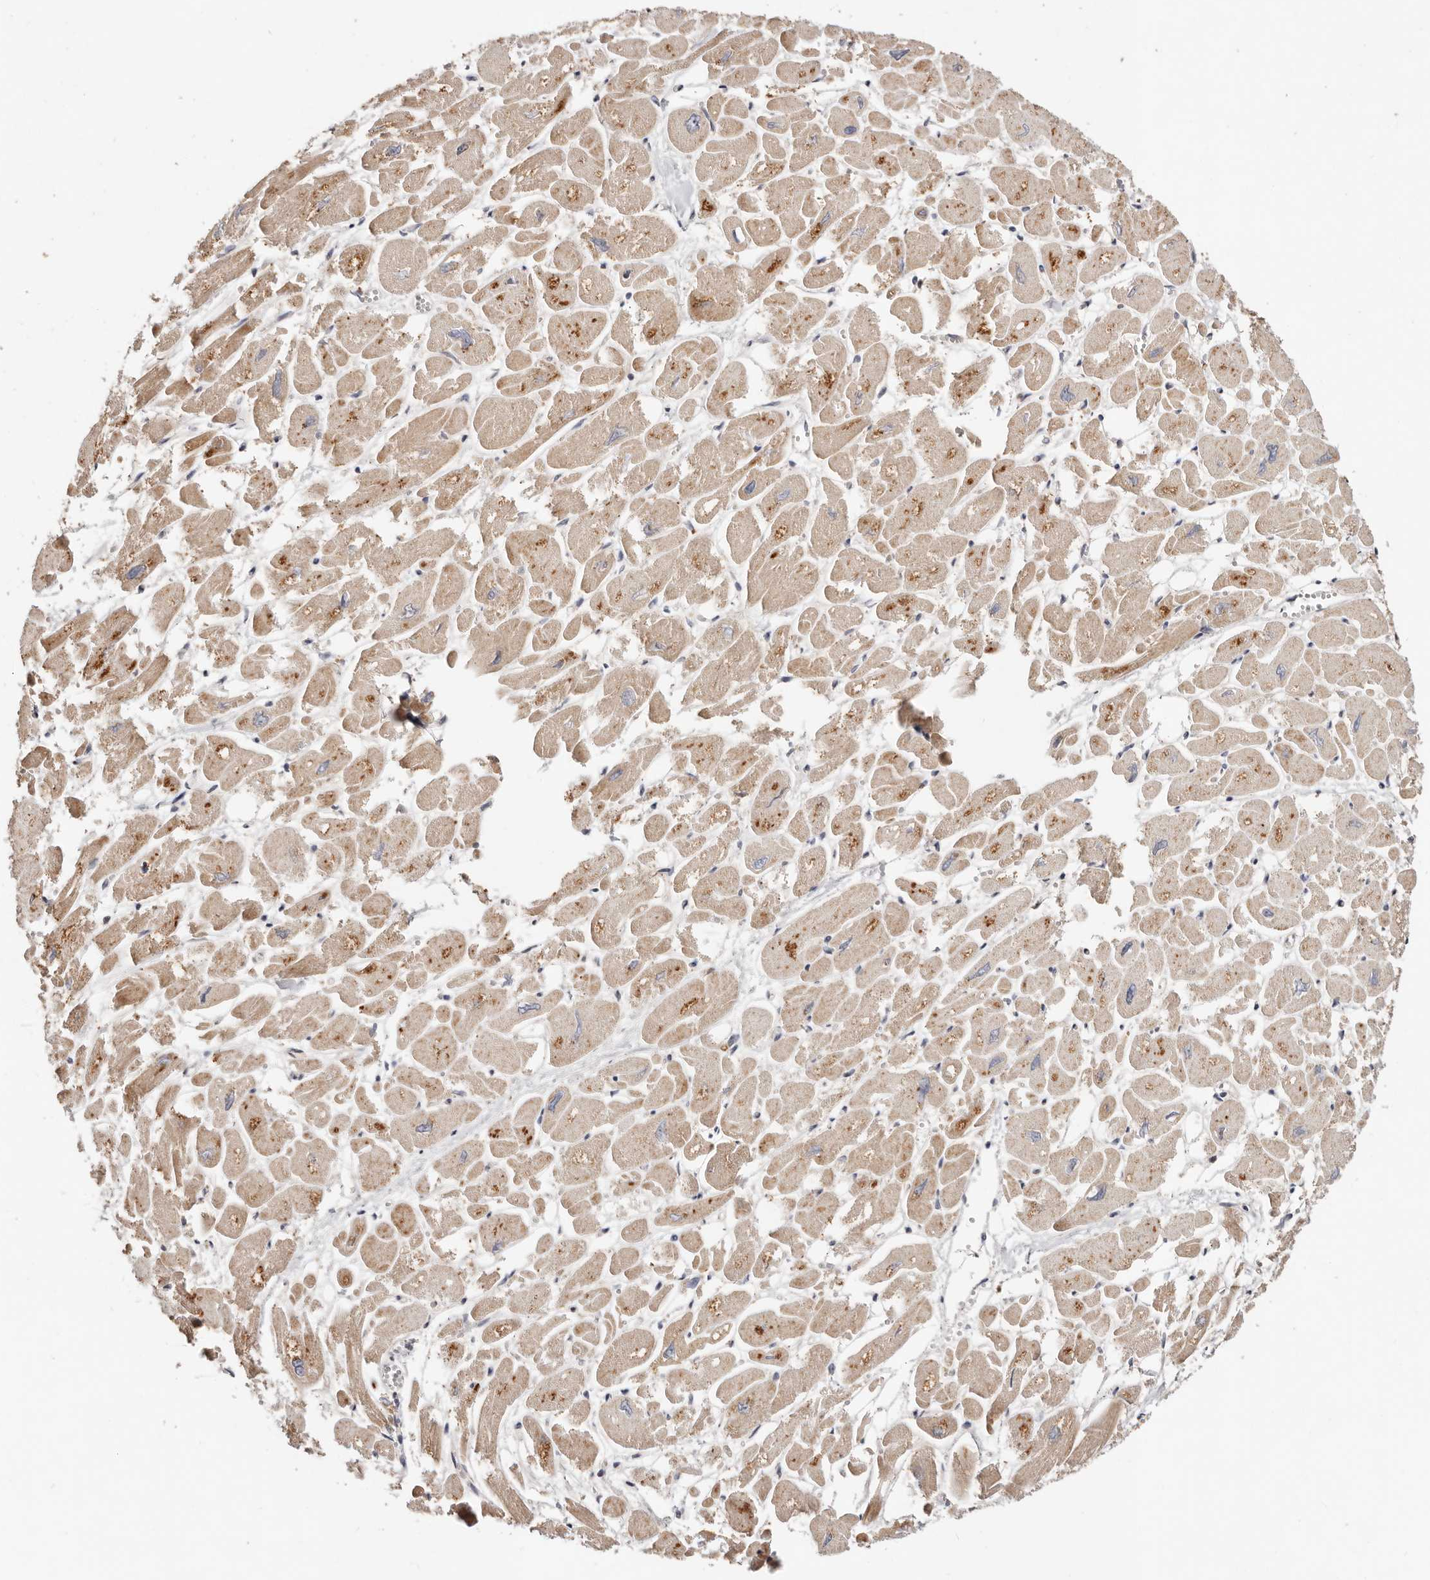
{"staining": {"intensity": "moderate", "quantity": ">75%", "location": "cytoplasmic/membranous"}, "tissue": "heart muscle", "cell_type": "Cardiomyocytes", "image_type": "normal", "snomed": [{"axis": "morphology", "description": "Normal tissue, NOS"}, {"axis": "topography", "description": "Heart"}], "caption": "Protein positivity by immunohistochemistry (IHC) exhibits moderate cytoplasmic/membranous positivity in approximately >75% of cardiomyocytes in unremarkable heart muscle.", "gene": "USP33", "patient": {"sex": "male", "age": 54}}